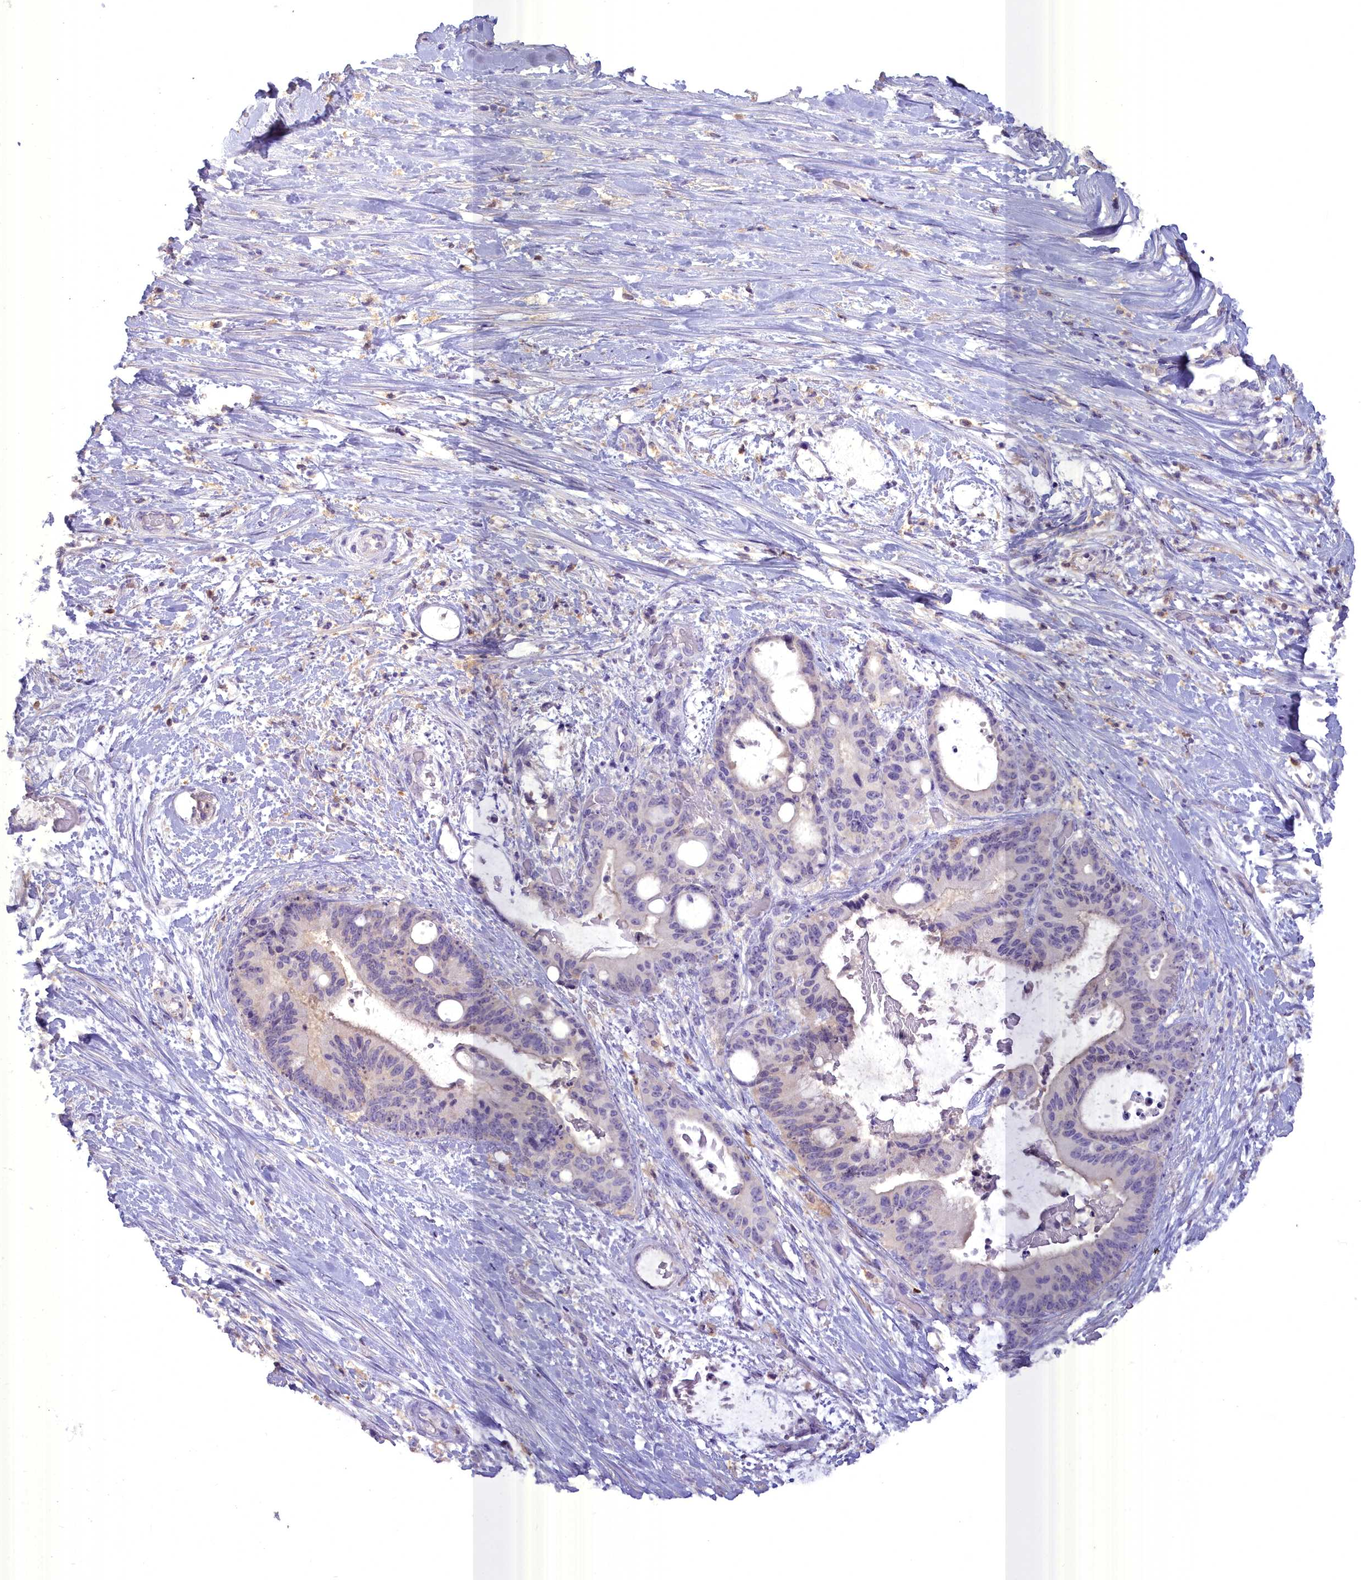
{"staining": {"intensity": "negative", "quantity": "none", "location": "none"}, "tissue": "liver cancer", "cell_type": "Tumor cells", "image_type": "cancer", "snomed": [{"axis": "morphology", "description": "Normal tissue, NOS"}, {"axis": "morphology", "description": "Cholangiocarcinoma"}, {"axis": "topography", "description": "Liver"}, {"axis": "topography", "description": "Peripheral nerve tissue"}], "caption": "This is a photomicrograph of immunohistochemistry (IHC) staining of cholangiocarcinoma (liver), which shows no staining in tumor cells.", "gene": "BLNK", "patient": {"sex": "female", "age": 73}}